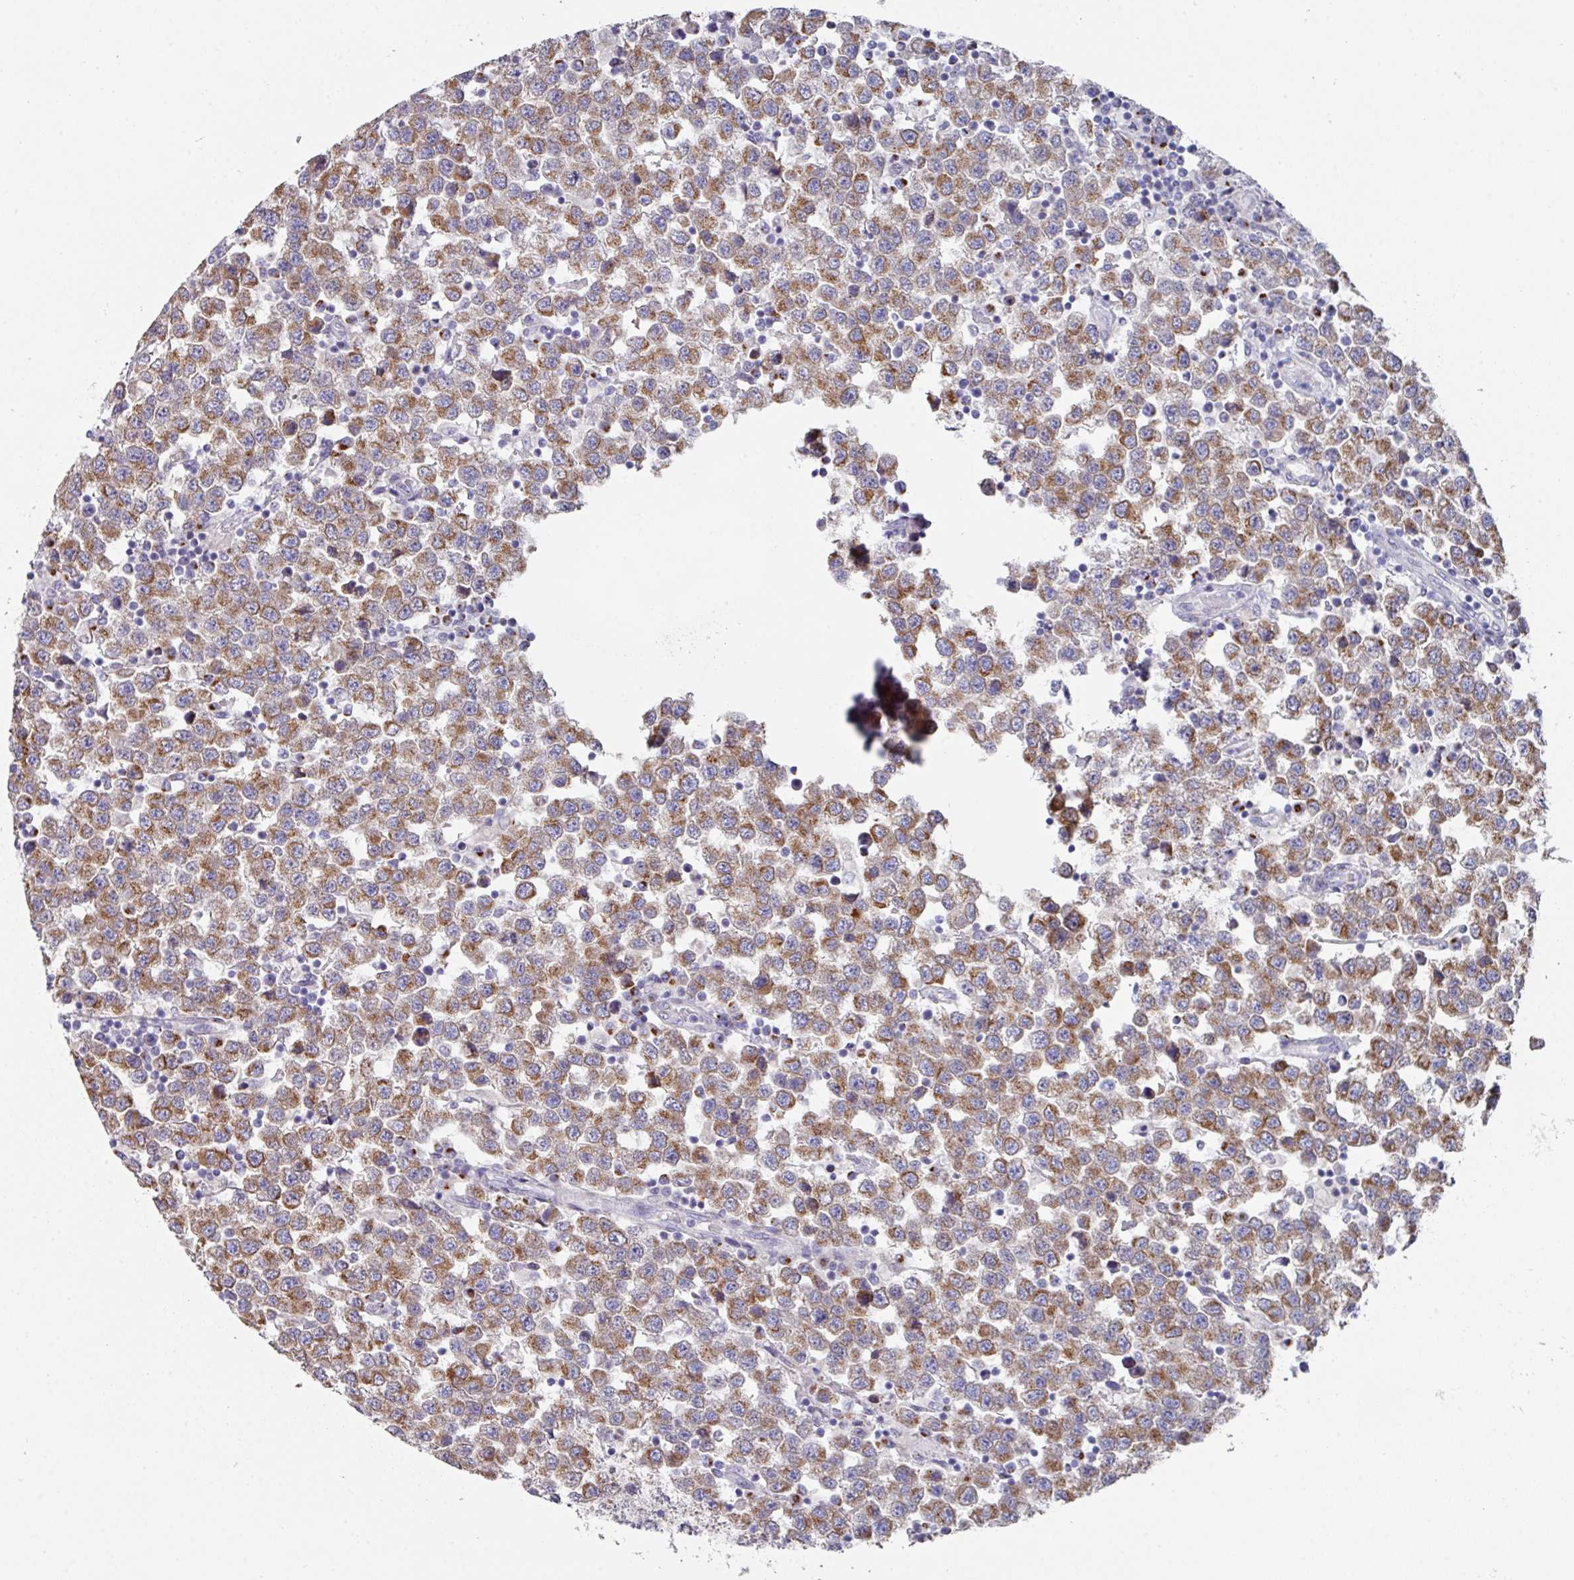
{"staining": {"intensity": "moderate", "quantity": ">75%", "location": "cytoplasmic/membranous"}, "tissue": "testis cancer", "cell_type": "Tumor cells", "image_type": "cancer", "snomed": [{"axis": "morphology", "description": "Seminoma, NOS"}, {"axis": "topography", "description": "Testis"}], "caption": "Protein staining exhibits moderate cytoplasmic/membranous expression in approximately >75% of tumor cells in seminoma (testis).", "gene": "VKORC1L1", "patient": {"sex": "male", "age": 34}}